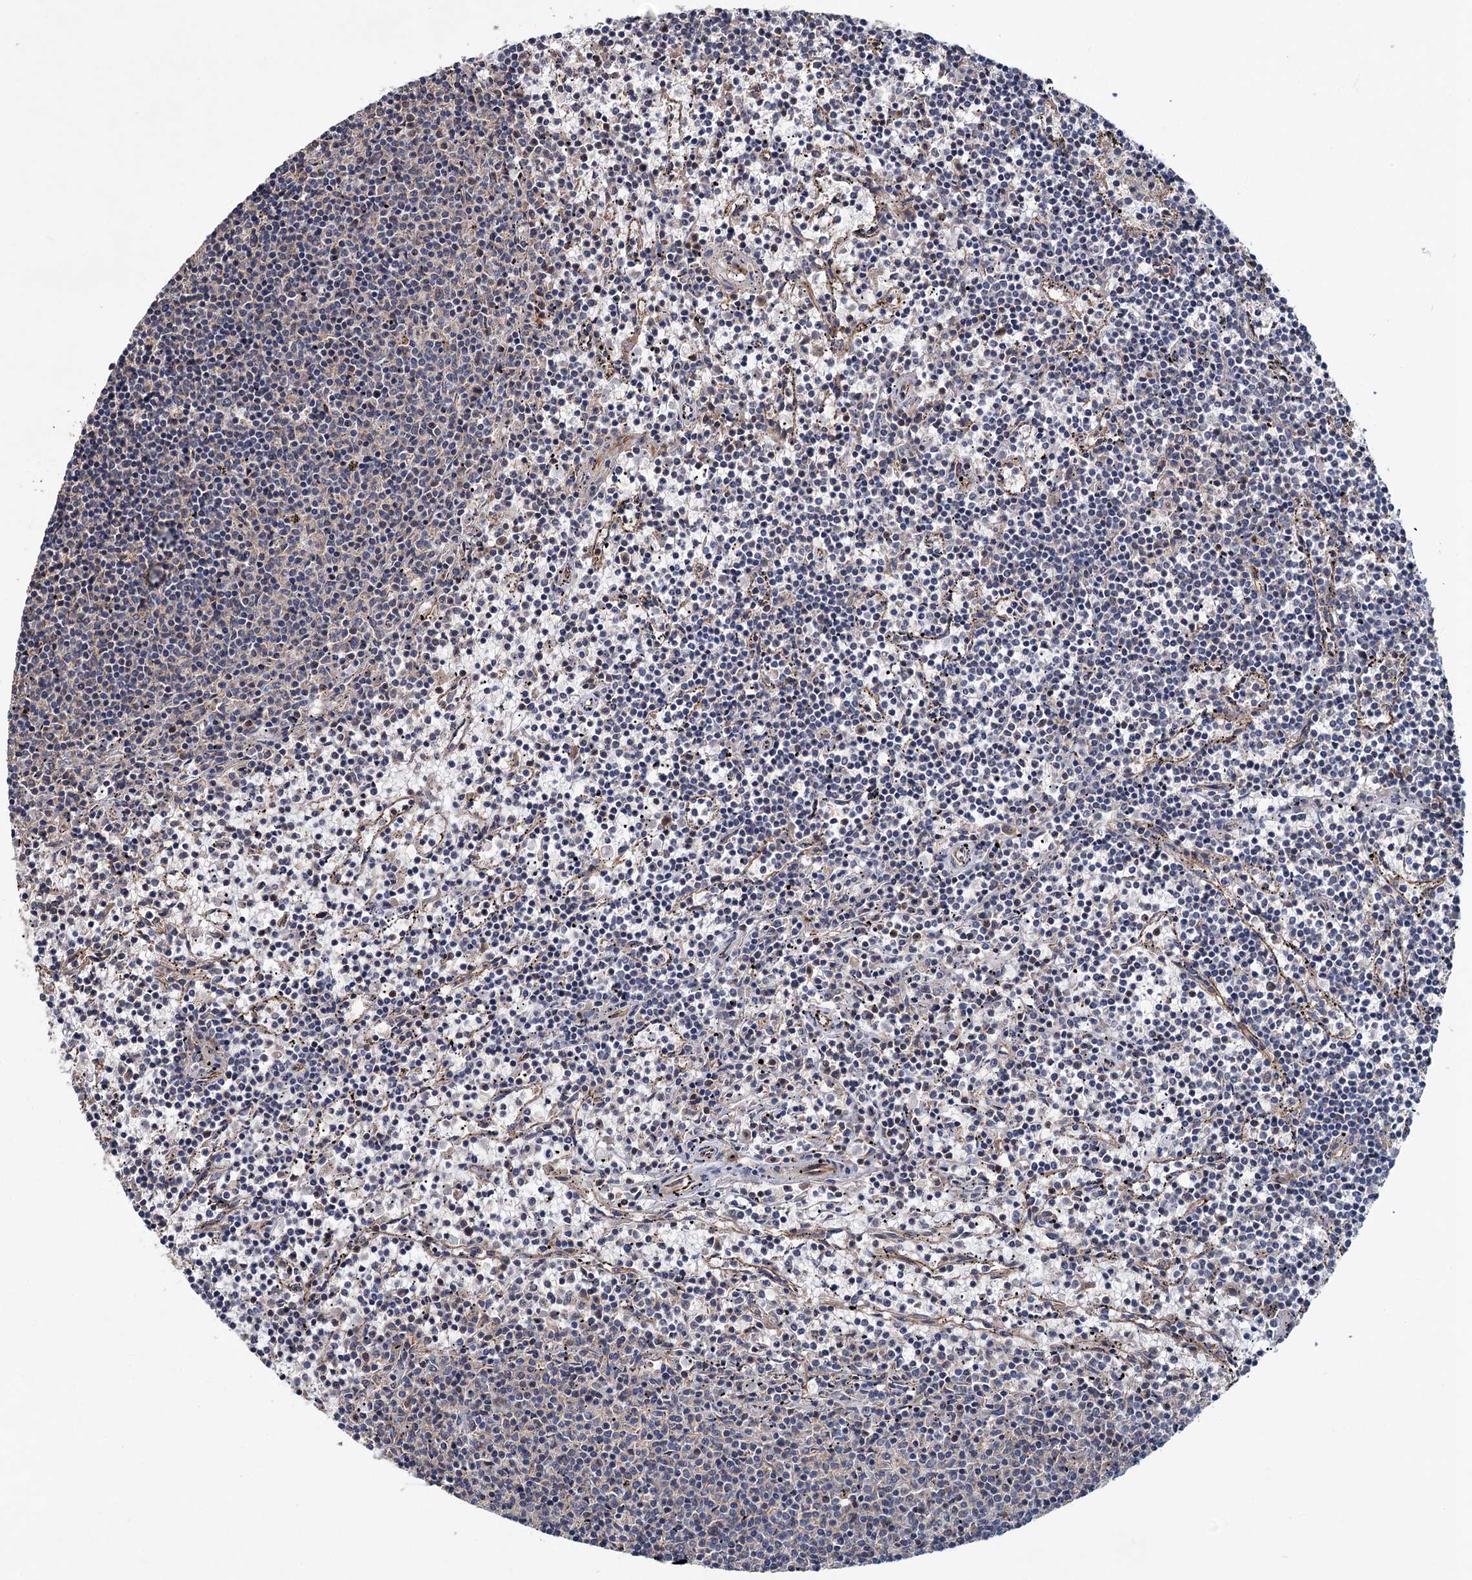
{"staining": {"intensity": "negative", "quantity": "none", "location": "none"}, "tissue": "lymphoma", "cell_type": "Tumor cells", "image_type": "cancer", "snomed": [{"axis": "morphology", "description": "Malignant lymphoma, non-Hodgkin's type, Low grade"}, {"axis": "topography", "description": "Spleen"}], "caption": "Protein analysis of malignant lymphoma, non-Hodgkin's type (low-grade) exhibits no significant staining in tumor cells.", "gene": "MTRR", "patient": {"sex": "female", "age": 50}}